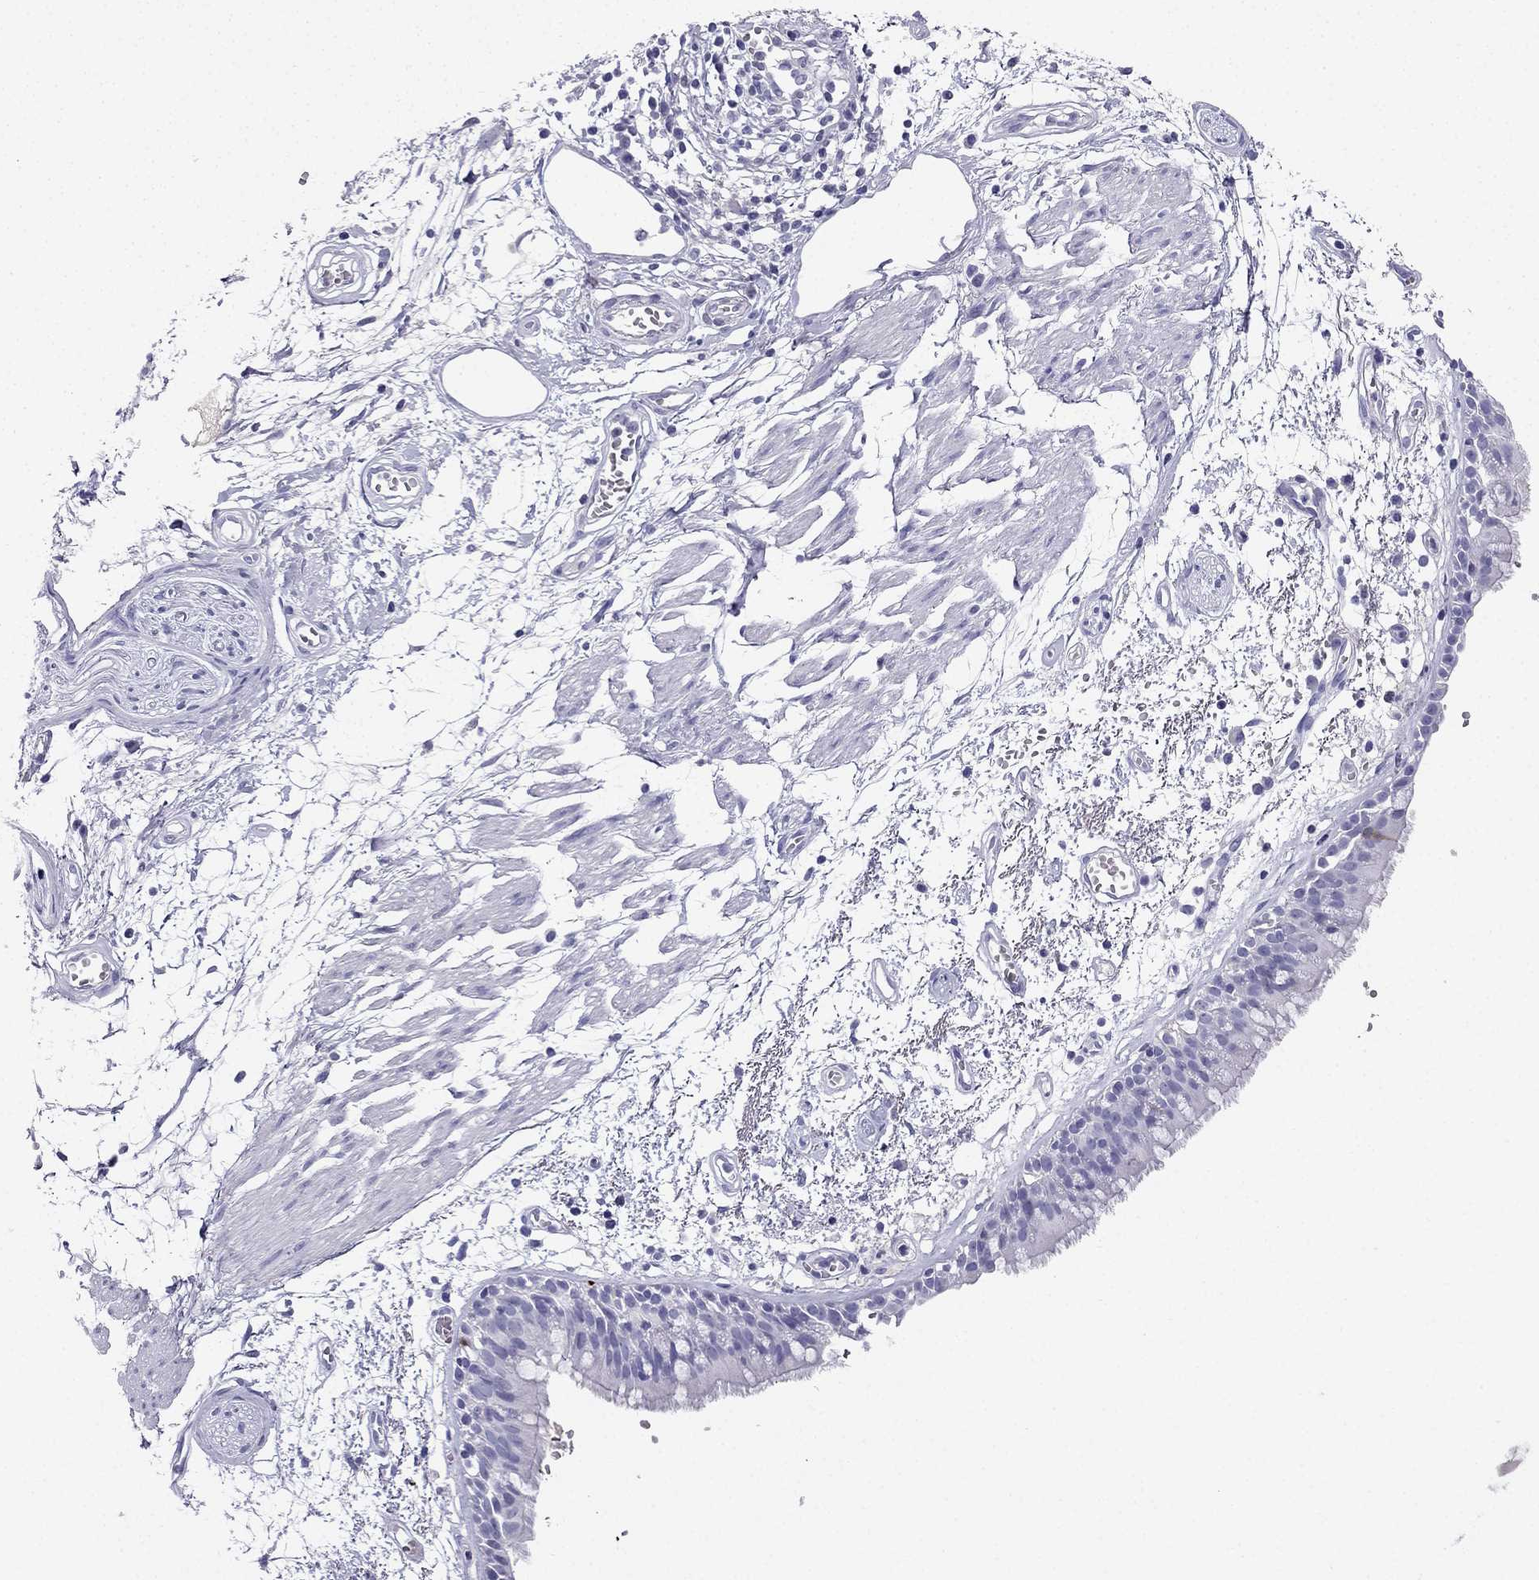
{"staining": {"intensity": "negative", "quantity": "none", "location": "none"}, "tissue": "bronchus", "cell_type": "Respiratory epithelial cells", "image_type": "normal", "snomed": [{"axis": "morphology", "description": "Normal tissue, NOS"}, {"axis": "morphology", "description": "Squamous cell carcinoma, NOS"}, {"axis": "topography", "description": "Cartilage tissue"}, {"axis": "topography", "description": "Bronchus"}, {"axis": "topography", "description": "Lung"}], "caption": "Human bronchus stained for a protein using immunohistochemistry (IHC) reveals no expression in respiratory epithelial cells.", "gene": "NPTX1", "patient": {"sex": "male", "age": 66}}